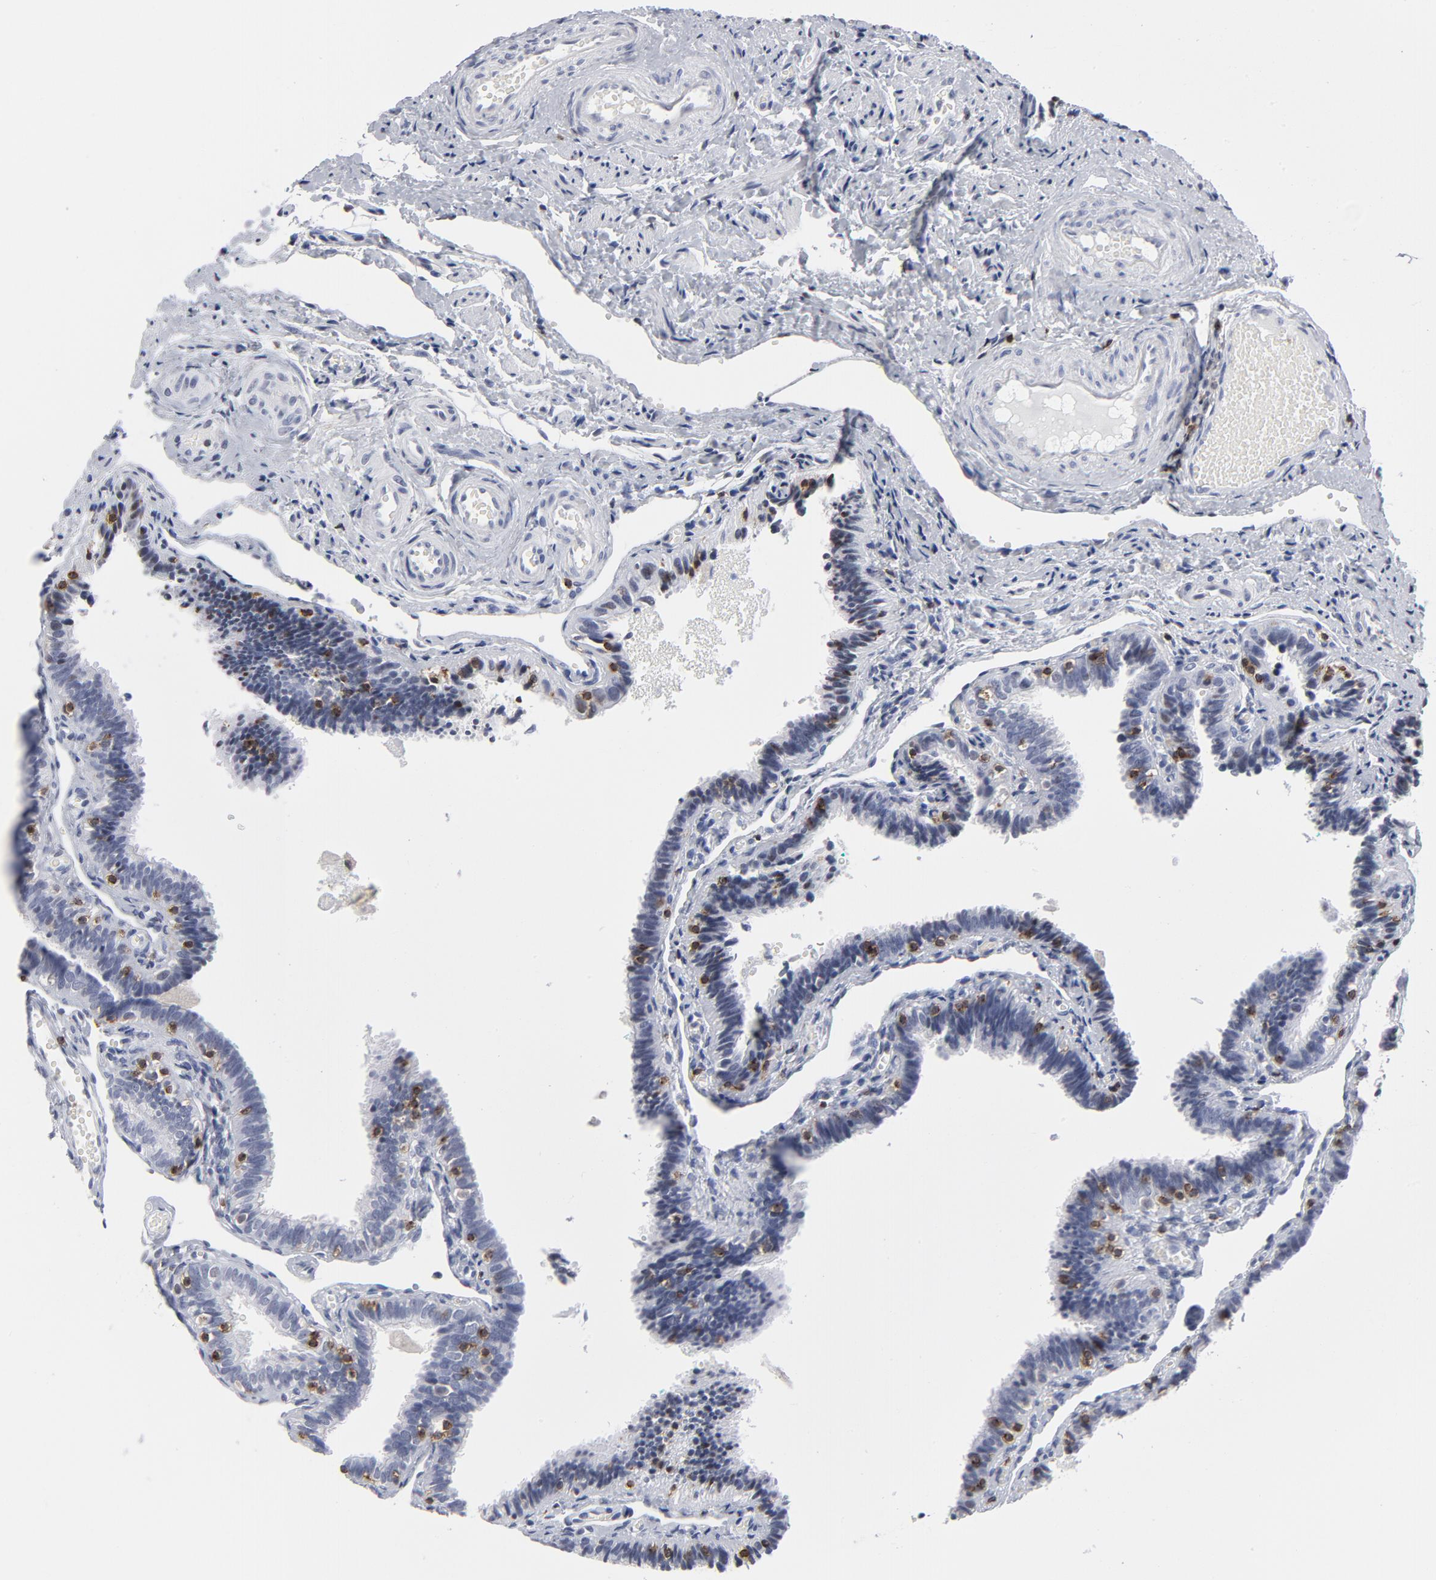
{"staining": {"intensity": "negative", "quantity": "none", "location": "none"}, "tissue": "fallopian tube", "cell_type": "Glandular cells", "image_type": "normal", "snomed": [{"axis": "morphology", "description": "Normal tissue, NOS"}, {"axis": "topography", "description": "Fallopian tube"}], "caption": "Immunohistochemical staining of unremarkable fallopian tube exhibits no significant staining in glandular cells.", "gene": "CD2", "patient": {"sex": "female", "age": 46}}